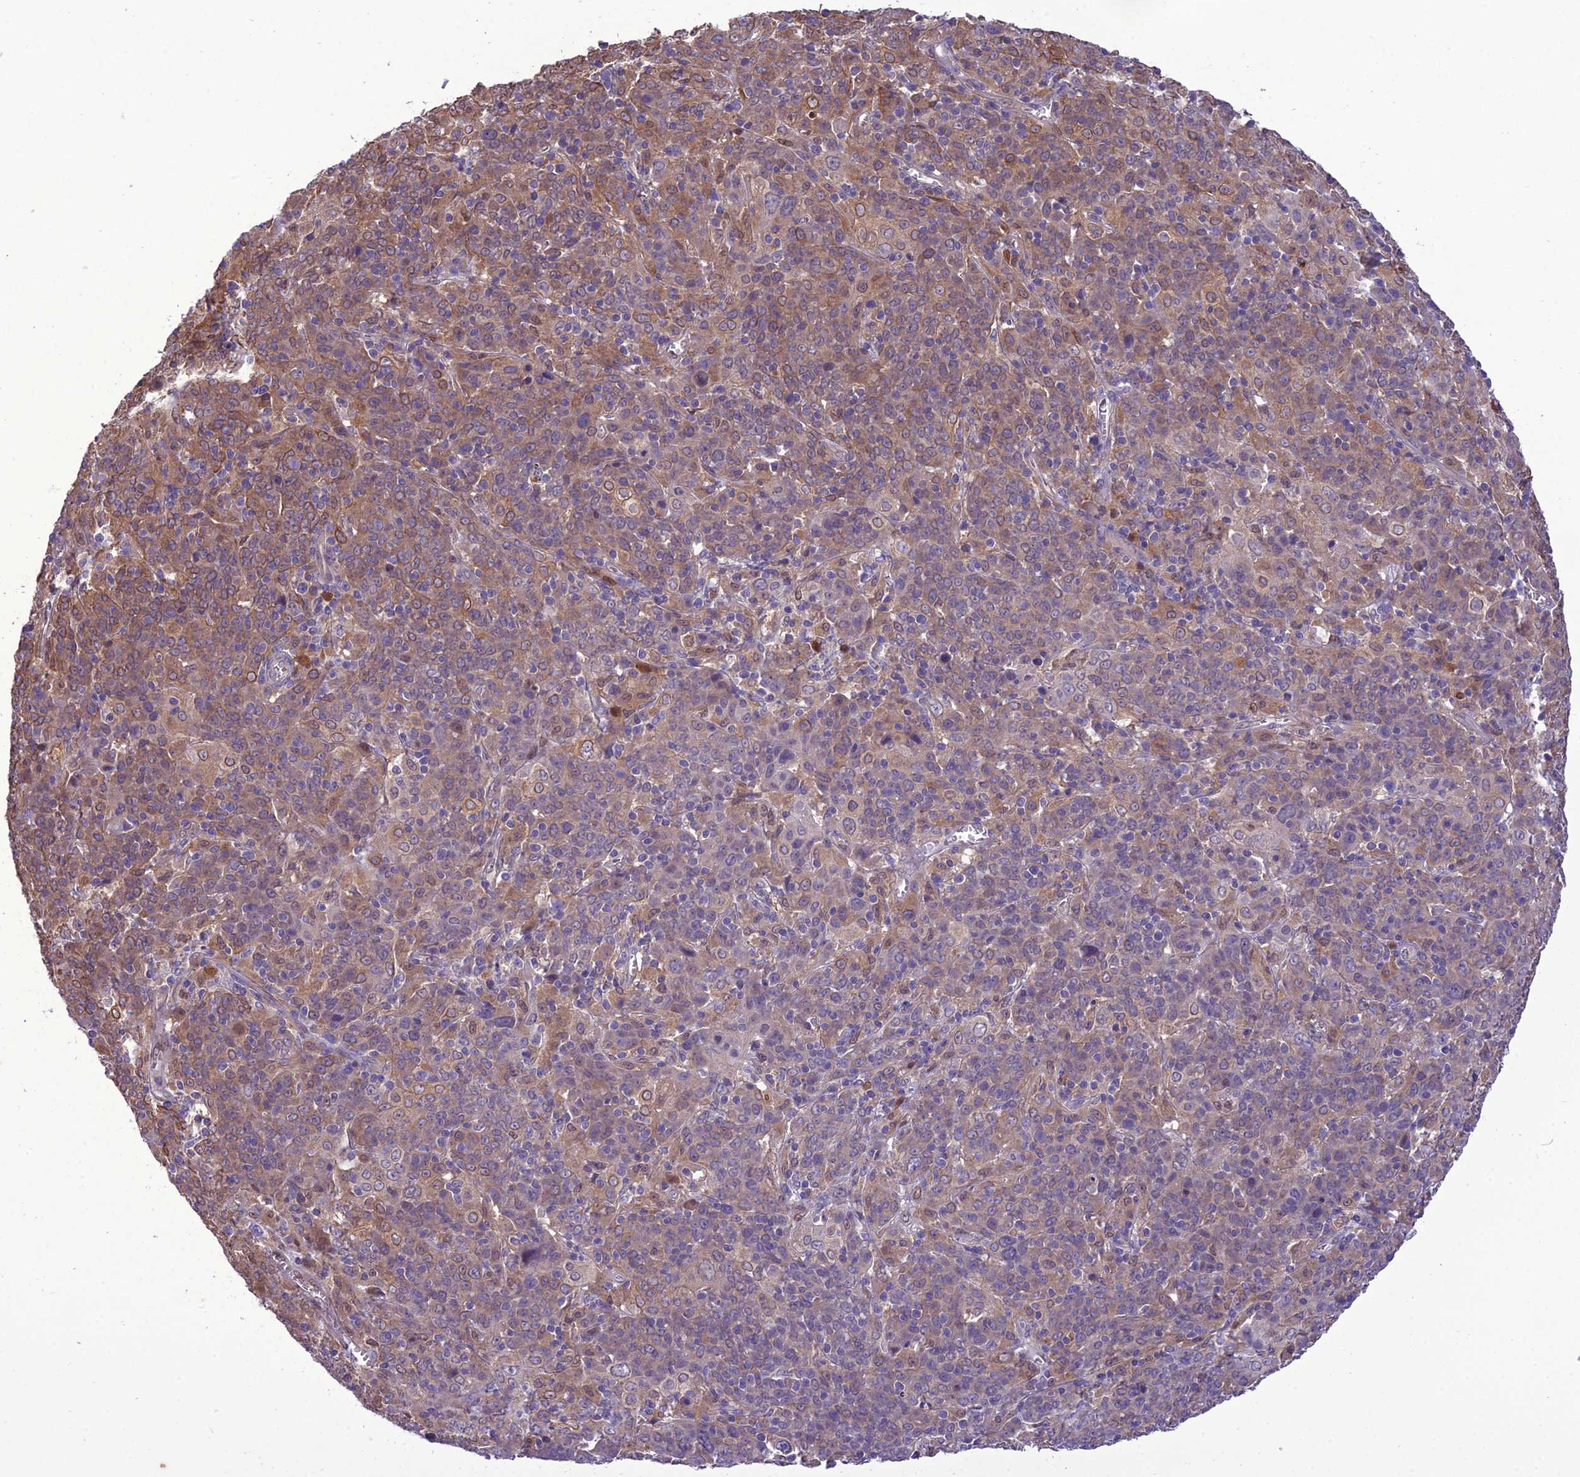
{"staining": {"intensity": "moderate", "quantity": ">75%", "location": "cytoplasmic/membranous"}, "tissue": "cervical cancer", "cell_type": "Tumor cells", "image_type": "cancer", "snomed": [{"axis": "morphology", "description": "Squamous cell carcinoma, NOS"}, {"axis": "topography", "description": "Cervix"}], "caption": "This is a micrograph of immunohistochemistry staining of cervical cancer (squamous cell carcinoma), which shows moderate expression in the cytoplasmic/membranous of tumor cells.", "gene": "BORCS6", "patient": {"sex": "female", "age": 67}}